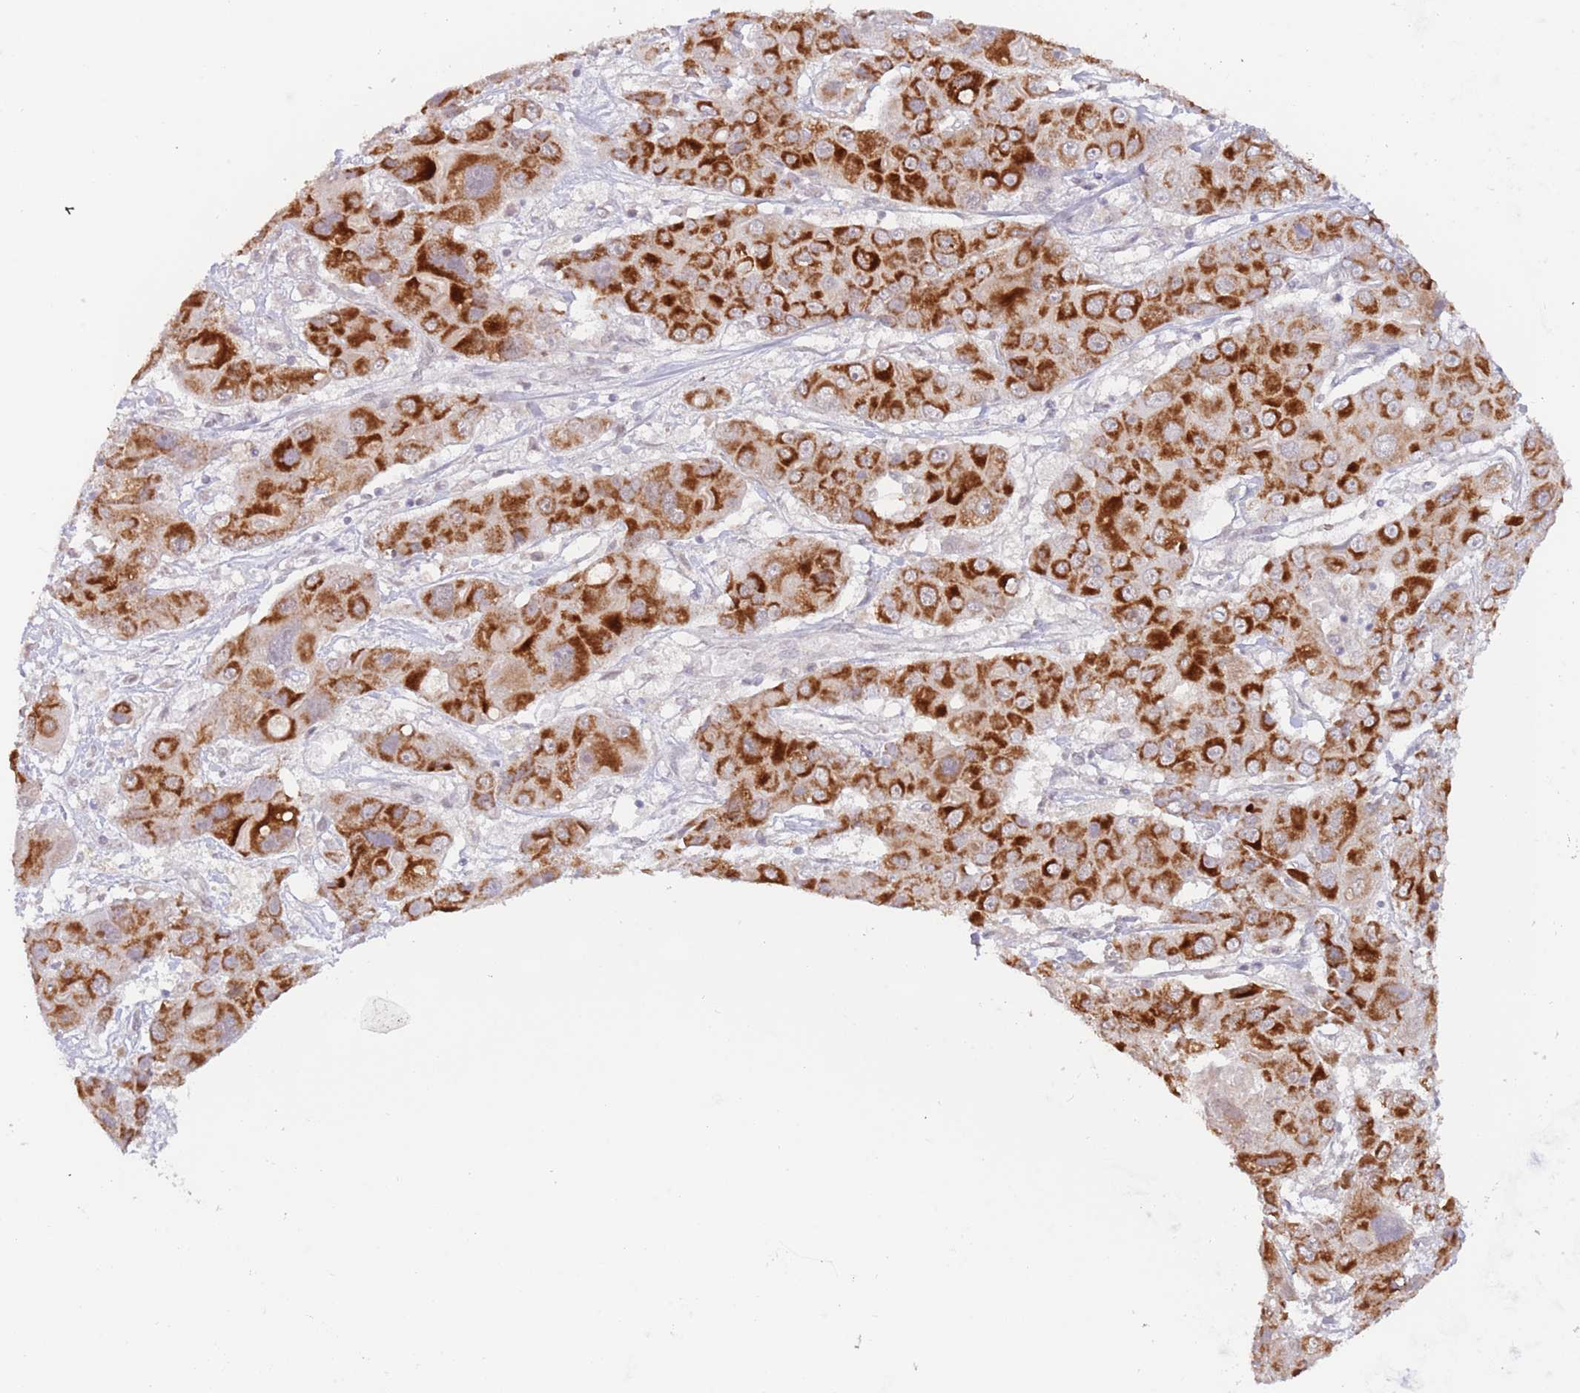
{"staining": {"intensity": "strong", "quantity": ">75%", "location": "cytoplasmic/membranous"}, "tissue": "liver cancer", "cell_type": "Tumor cells", "image_type": "cancer", "snomed": [{"axis": "morphology", "description": "Cholangiocarcinoma"}, {"axis": "topography", "description": "Liver"}], "caption": "Approximately >75% of tumor cells in human cholangiocarcinoma (liver) exhibit strong cytoplasmic/membranous protein staining as visualized by brown immunohistochemical staining.", "gene": "UQCC3", "patient": {"sex": "male", "age": 67}}